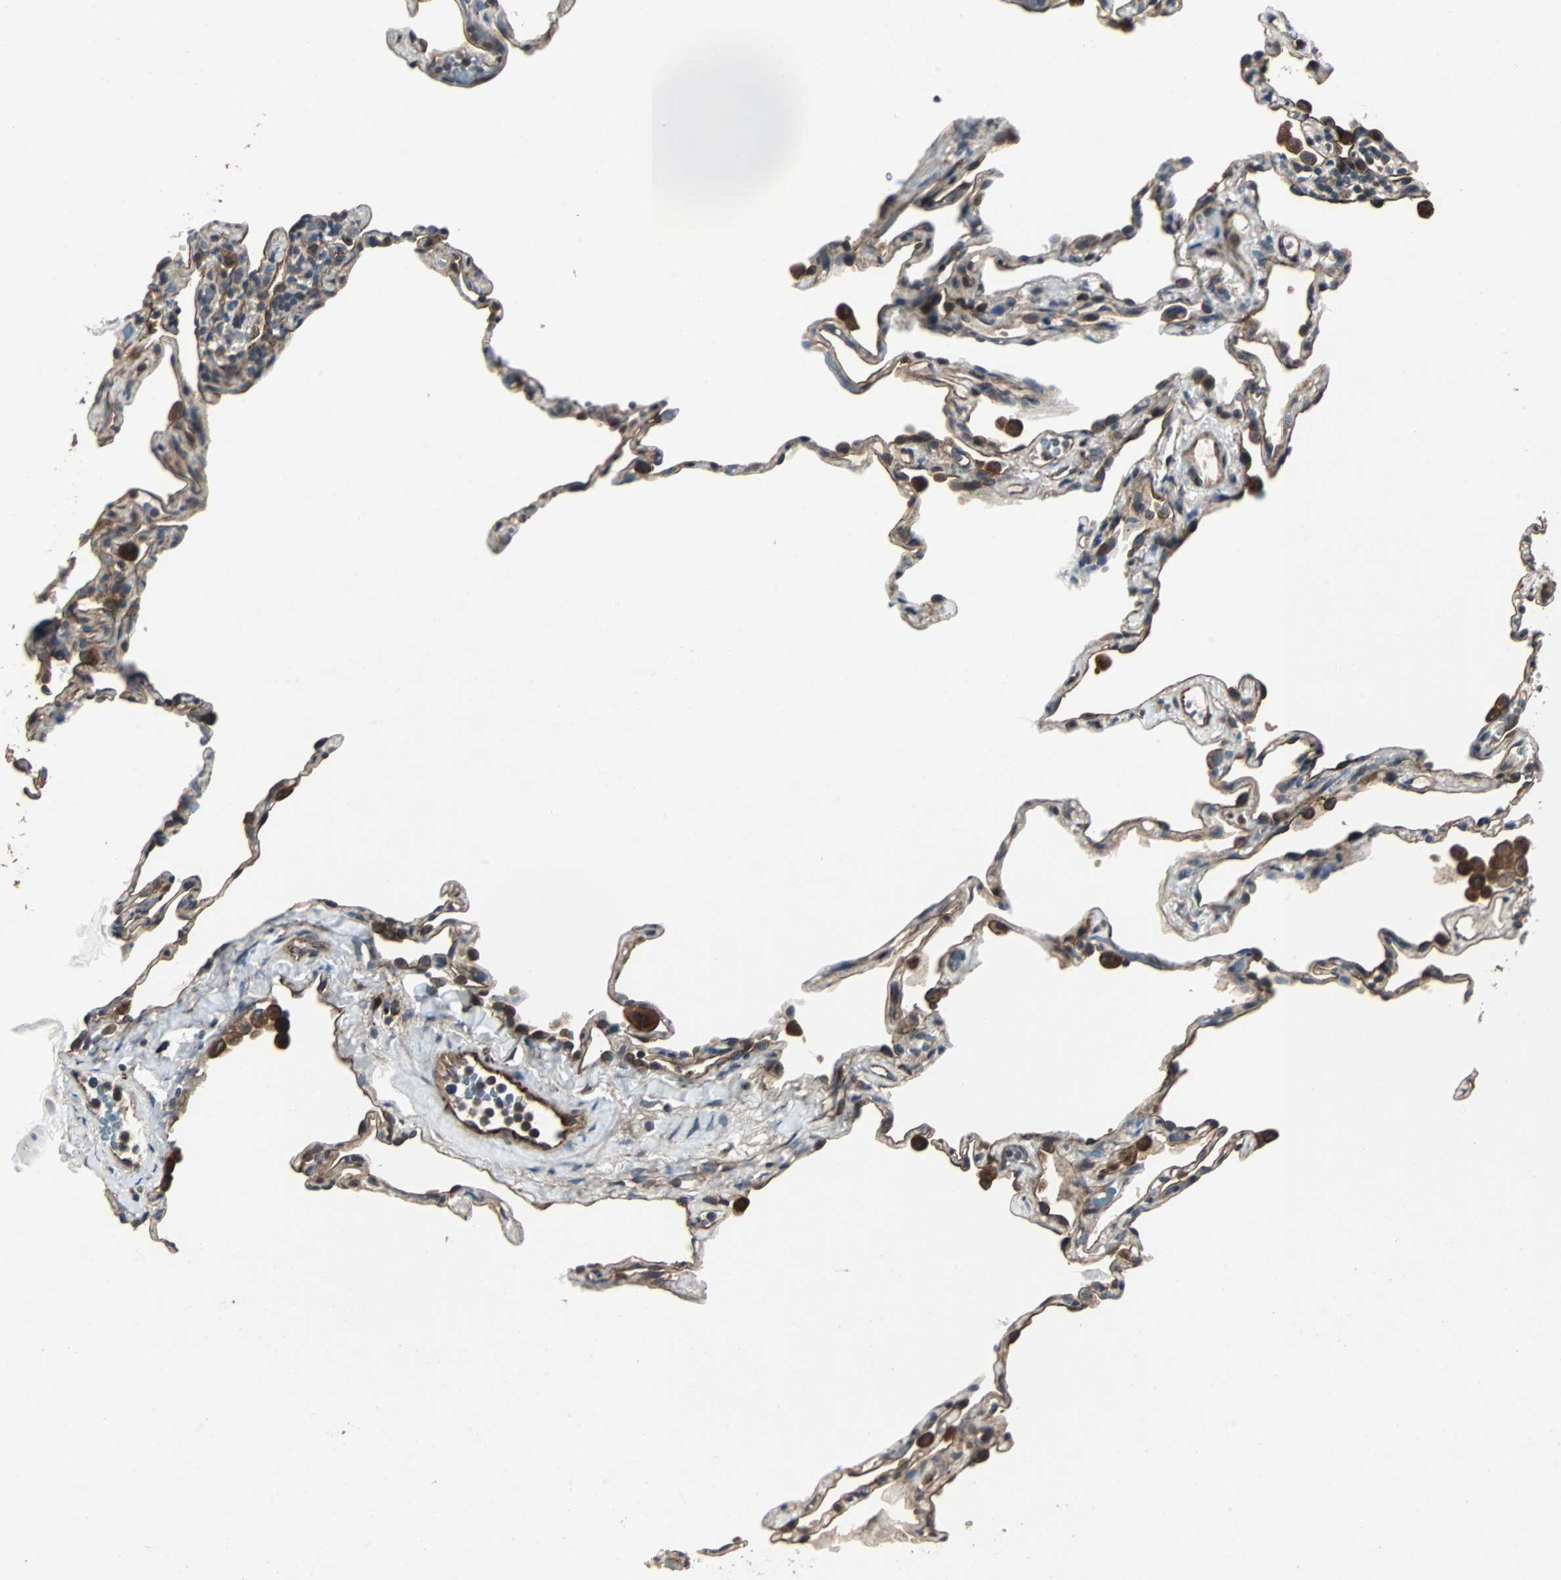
{"staining": {"intensity": "weak", "quantity": "<25%", "location": "cytoplasmic/membranous"}, "tissue": "lung", "cell_type": "Alveolar cells", "image_type": "normal", "snomed": [{"axis": "morphology", "description": "Normal tissue, NOS"}, {"axis": "topography", "description": "Lung"}], "caption": "Alveolar cells show no significant expression in normal lung. (Stains: DAB IHC with hematoxylin counter stain, Microscopy: brightfield microscopy at high magnification).", "gene": "CHP1", "patient": {"sex": "male", "age": 59}}